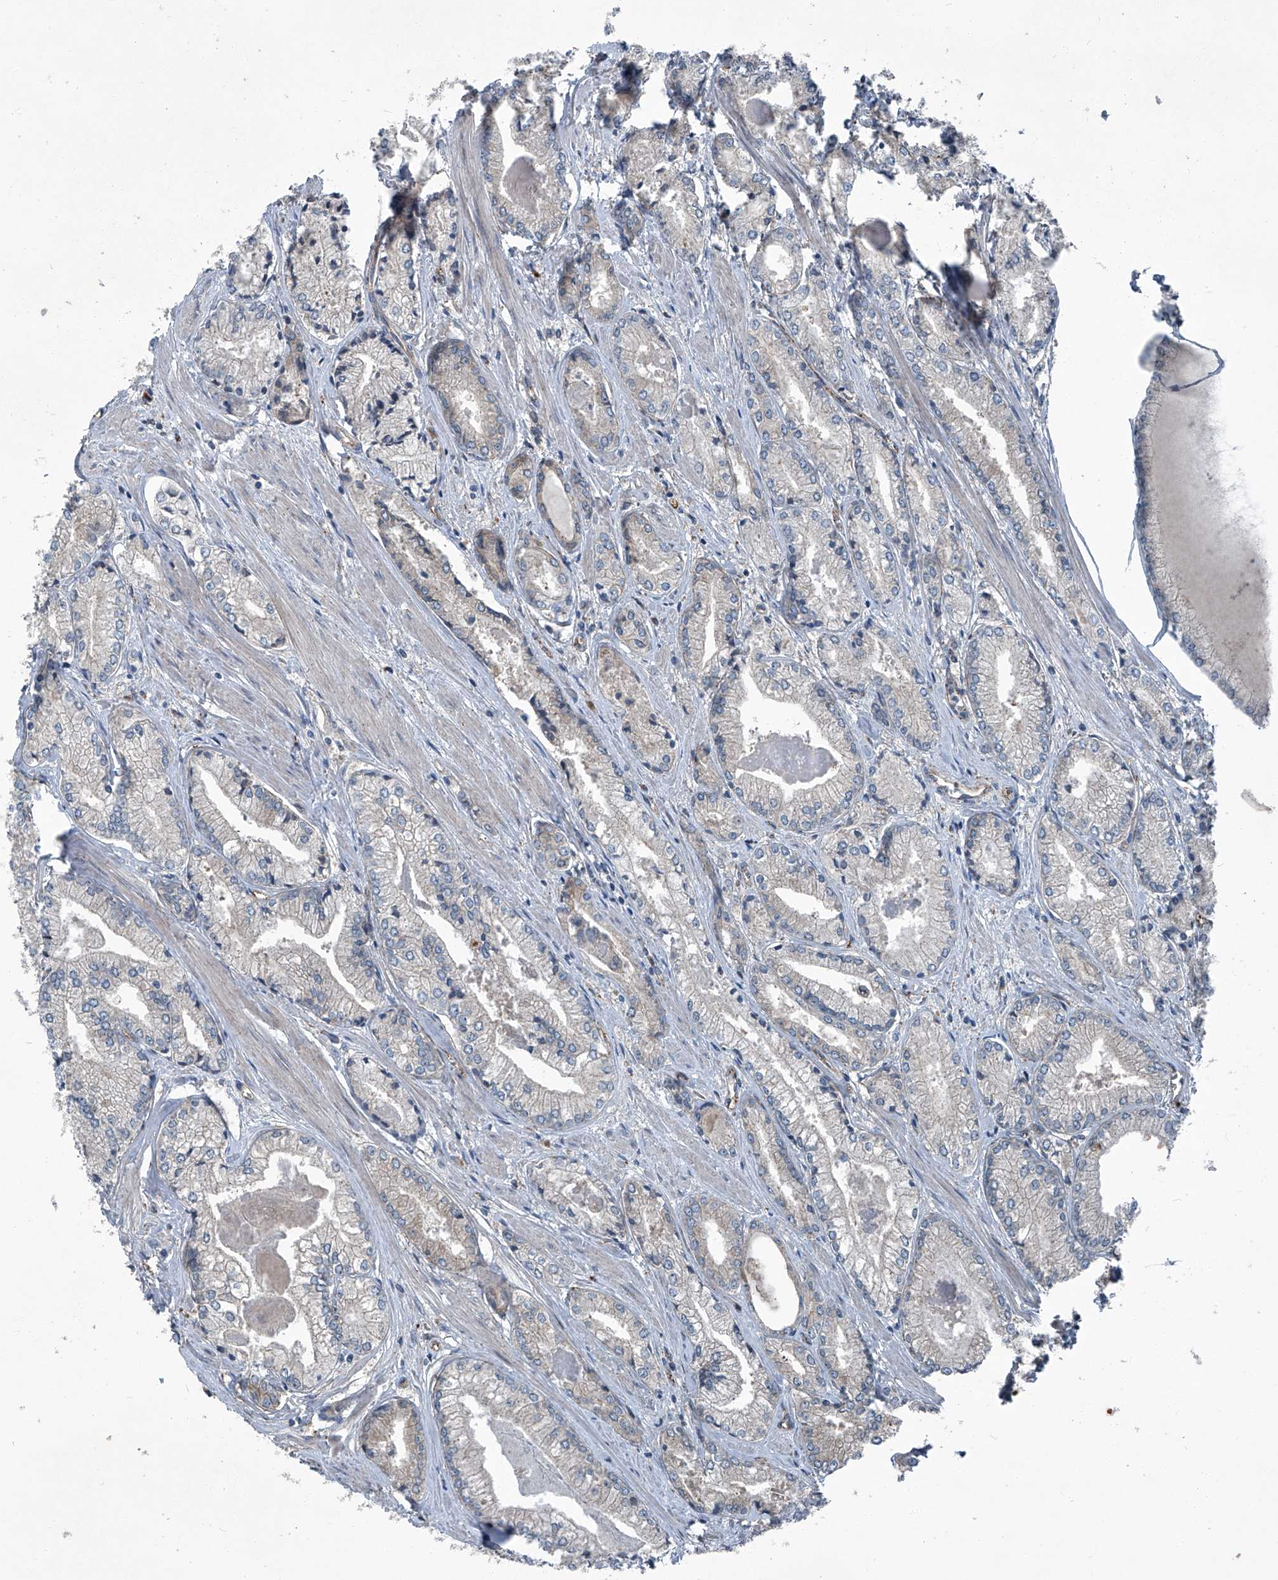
{"staining": {"intensity": "negative", "quantity": "none", "location": "none"}, "tissue": "prostate cancer", "cell_type": "Tumor cells", "image_type": "cancer", "snomed": [{"axis": "morphology", "description": "Adenocarcinoma, Low grade"}, {"axis": "topography", "description": "Prostate"}], "caption": "The immunohistochemistry photomicrograph has no significant staining in tumor cells of prostate cancer tissue.", "gene": "SENP2", "patient": {"sex": "male", "age": 60}}